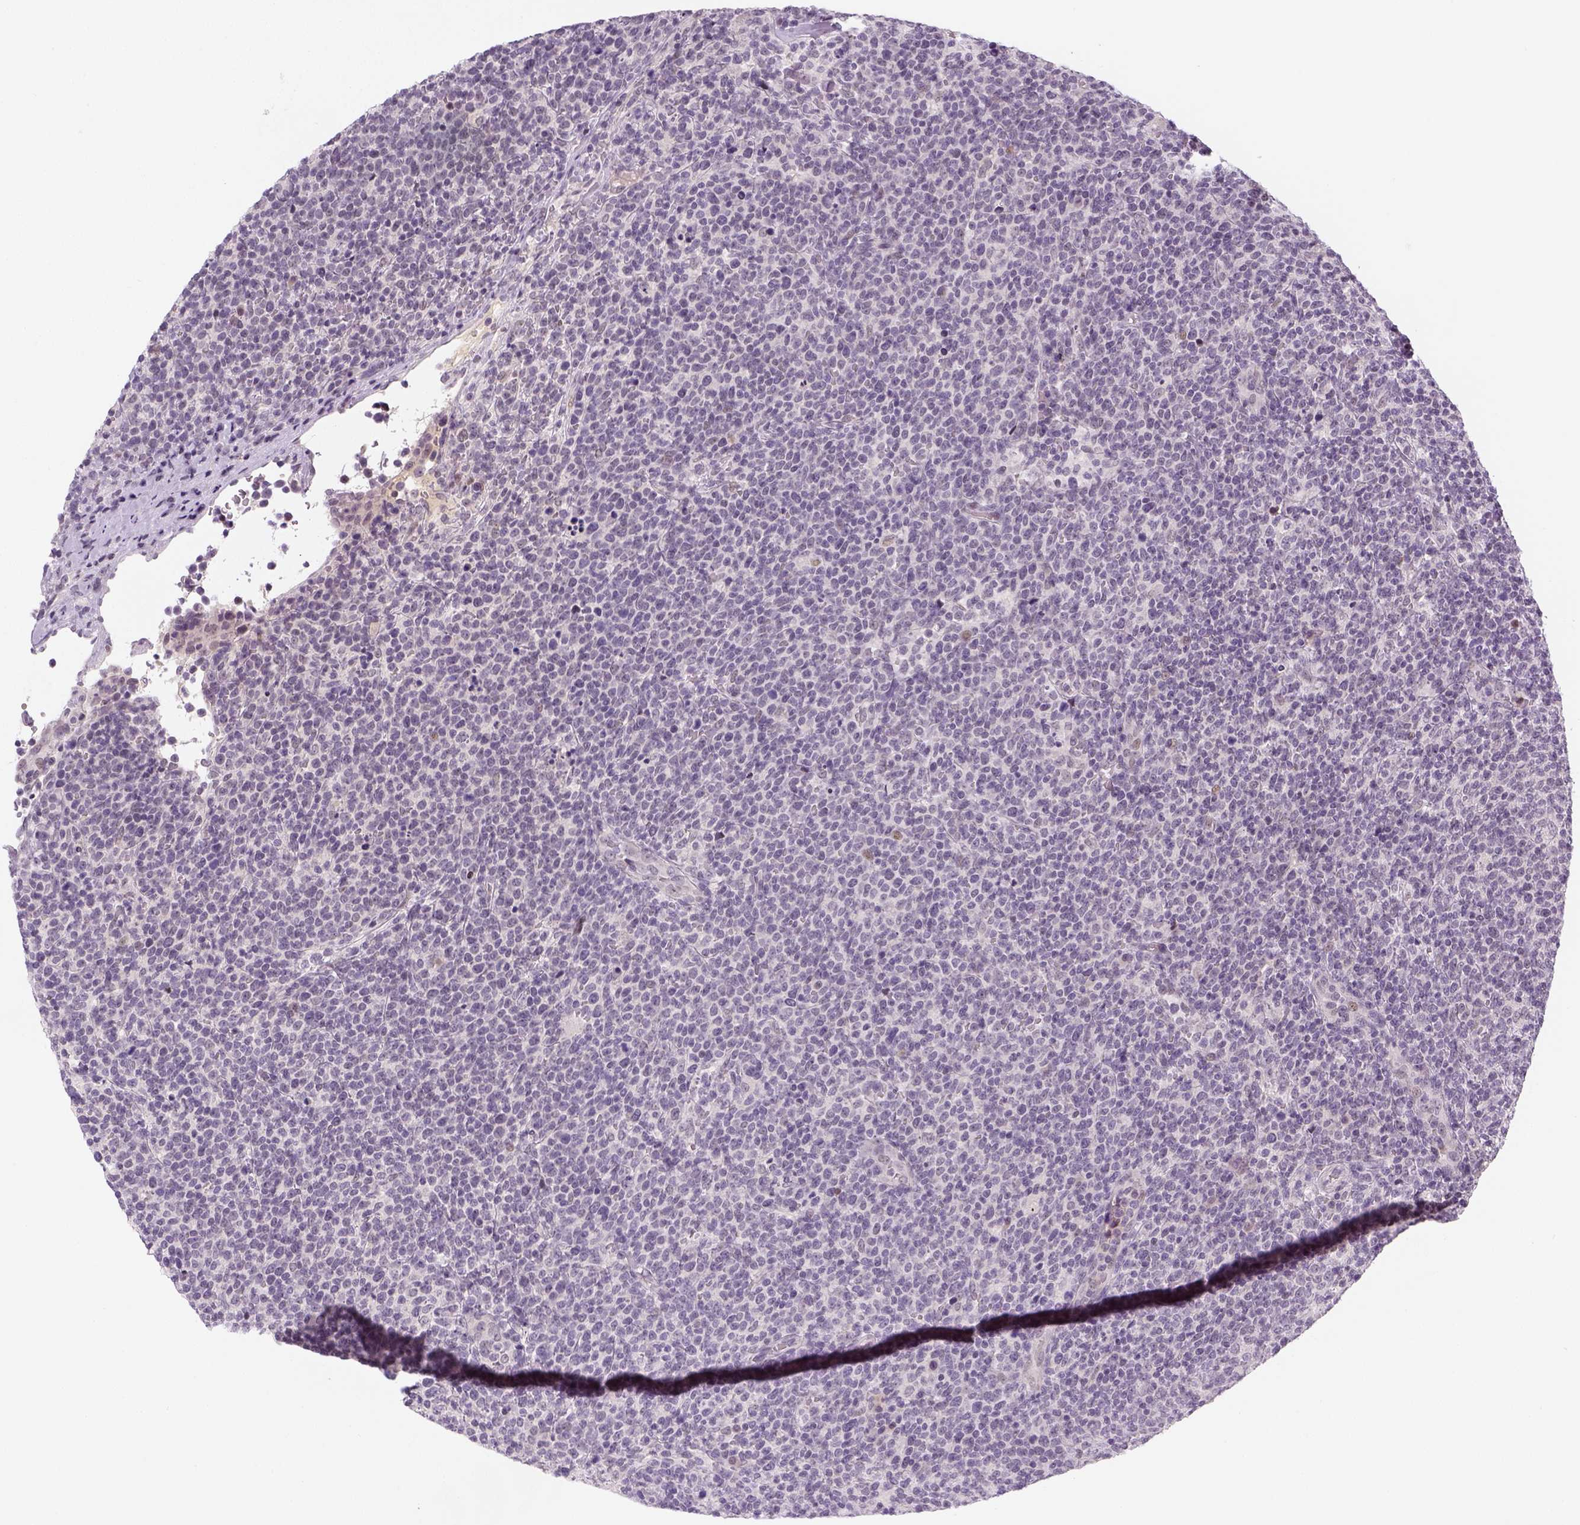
{"staining": {"intensity": "negative", "quantity": "none", "location": "none"}, "tissue": "lymphoma", "cell_type": "Tumor cells", "image_type": "cancer", "snomed": [{"axis": "morphology", "description": "Malignant lymphoma, non-Hodgkin's type, High grade"}, {"axis": "topography", "description": "Lymph node"}], "caption": "An immunohistochemistry micrograph of lymphoma is shown. There is no staining in tumor cells of lymphoma.", "gene": "MAGEB3", "patient": {"sex": "male", "age": 61}}